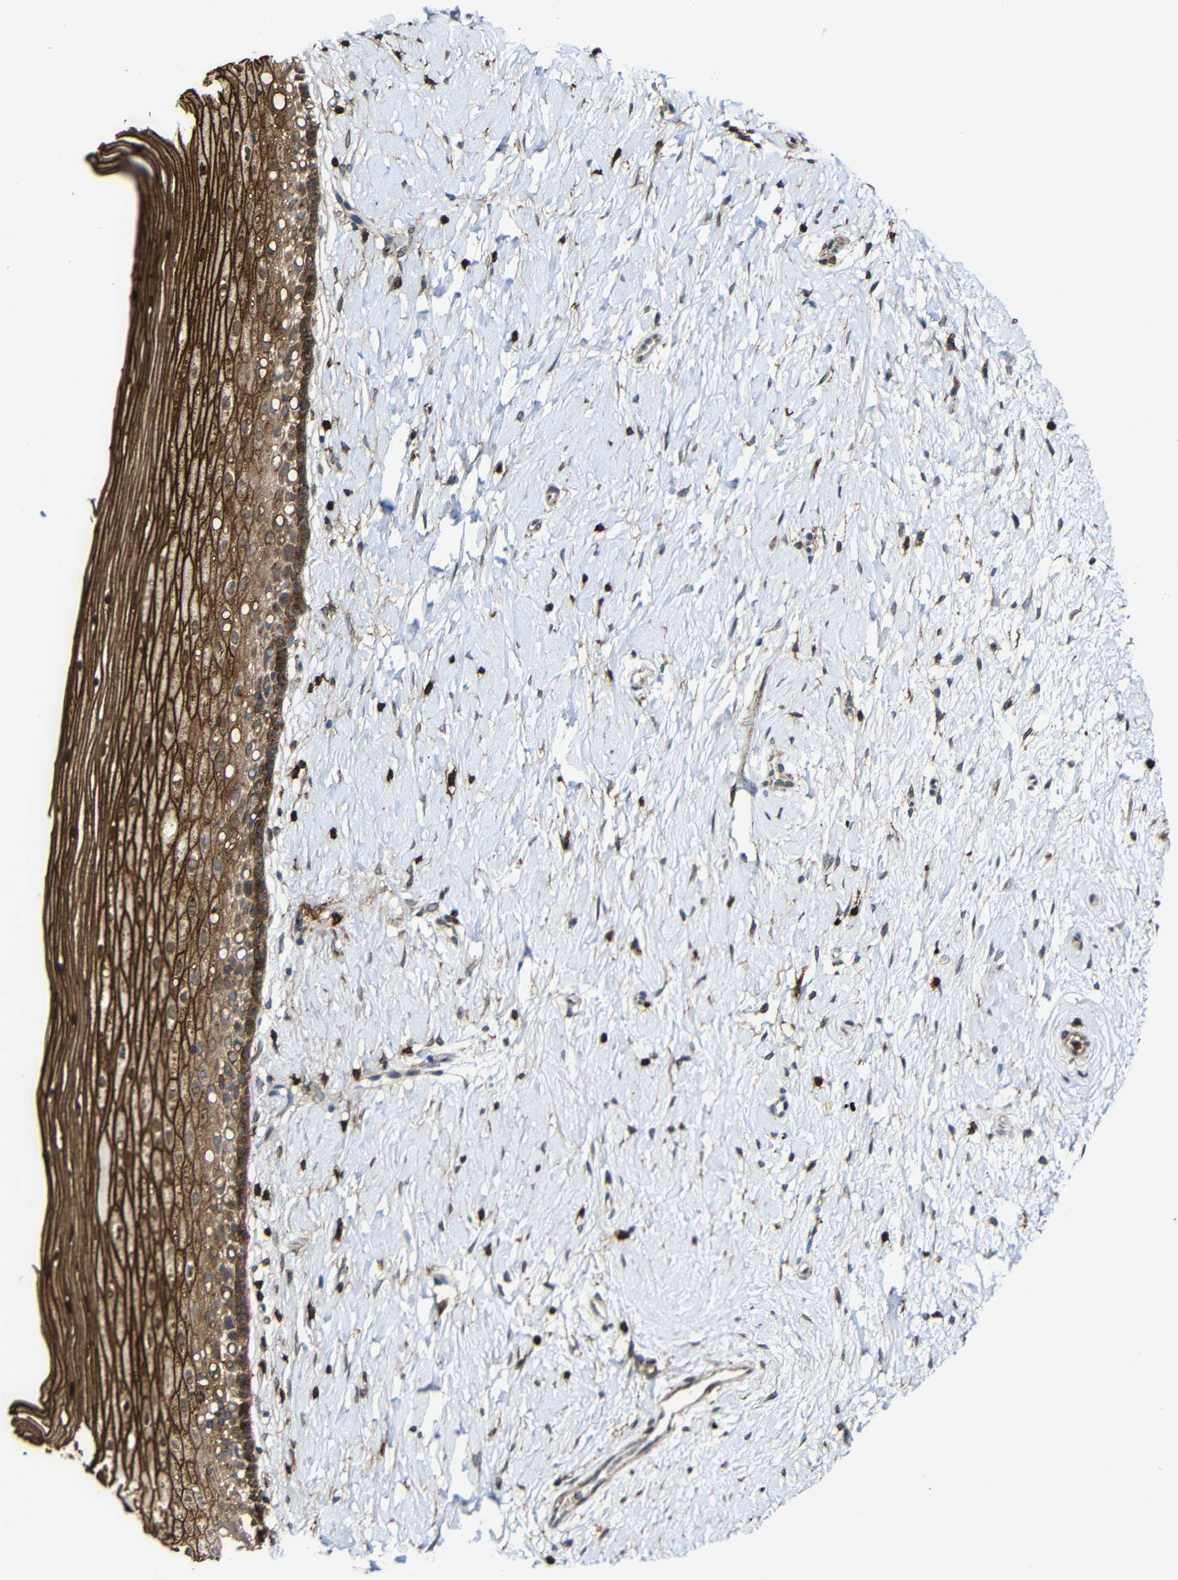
{"staining": {"intensity": "weak", "quantity": ">75%", "location": "cytoplasmic/membranous"}, "tissue": "cervix", "cell_type": "Glandular cells", "image_type": "normal", "snomed": [{"axis": "morphology", "description": "Normal tissue, NOS"}, {"axis": "topography", "description": "Cervix"}], "caption": "Weak cytoplasmic/membranous protein staining is appreciated in about >75% of glandular cells in cervix. Nuclei are stained in blue.", "gene": "C1GALT1", "patient": {"sex": "female", "age": 39}}